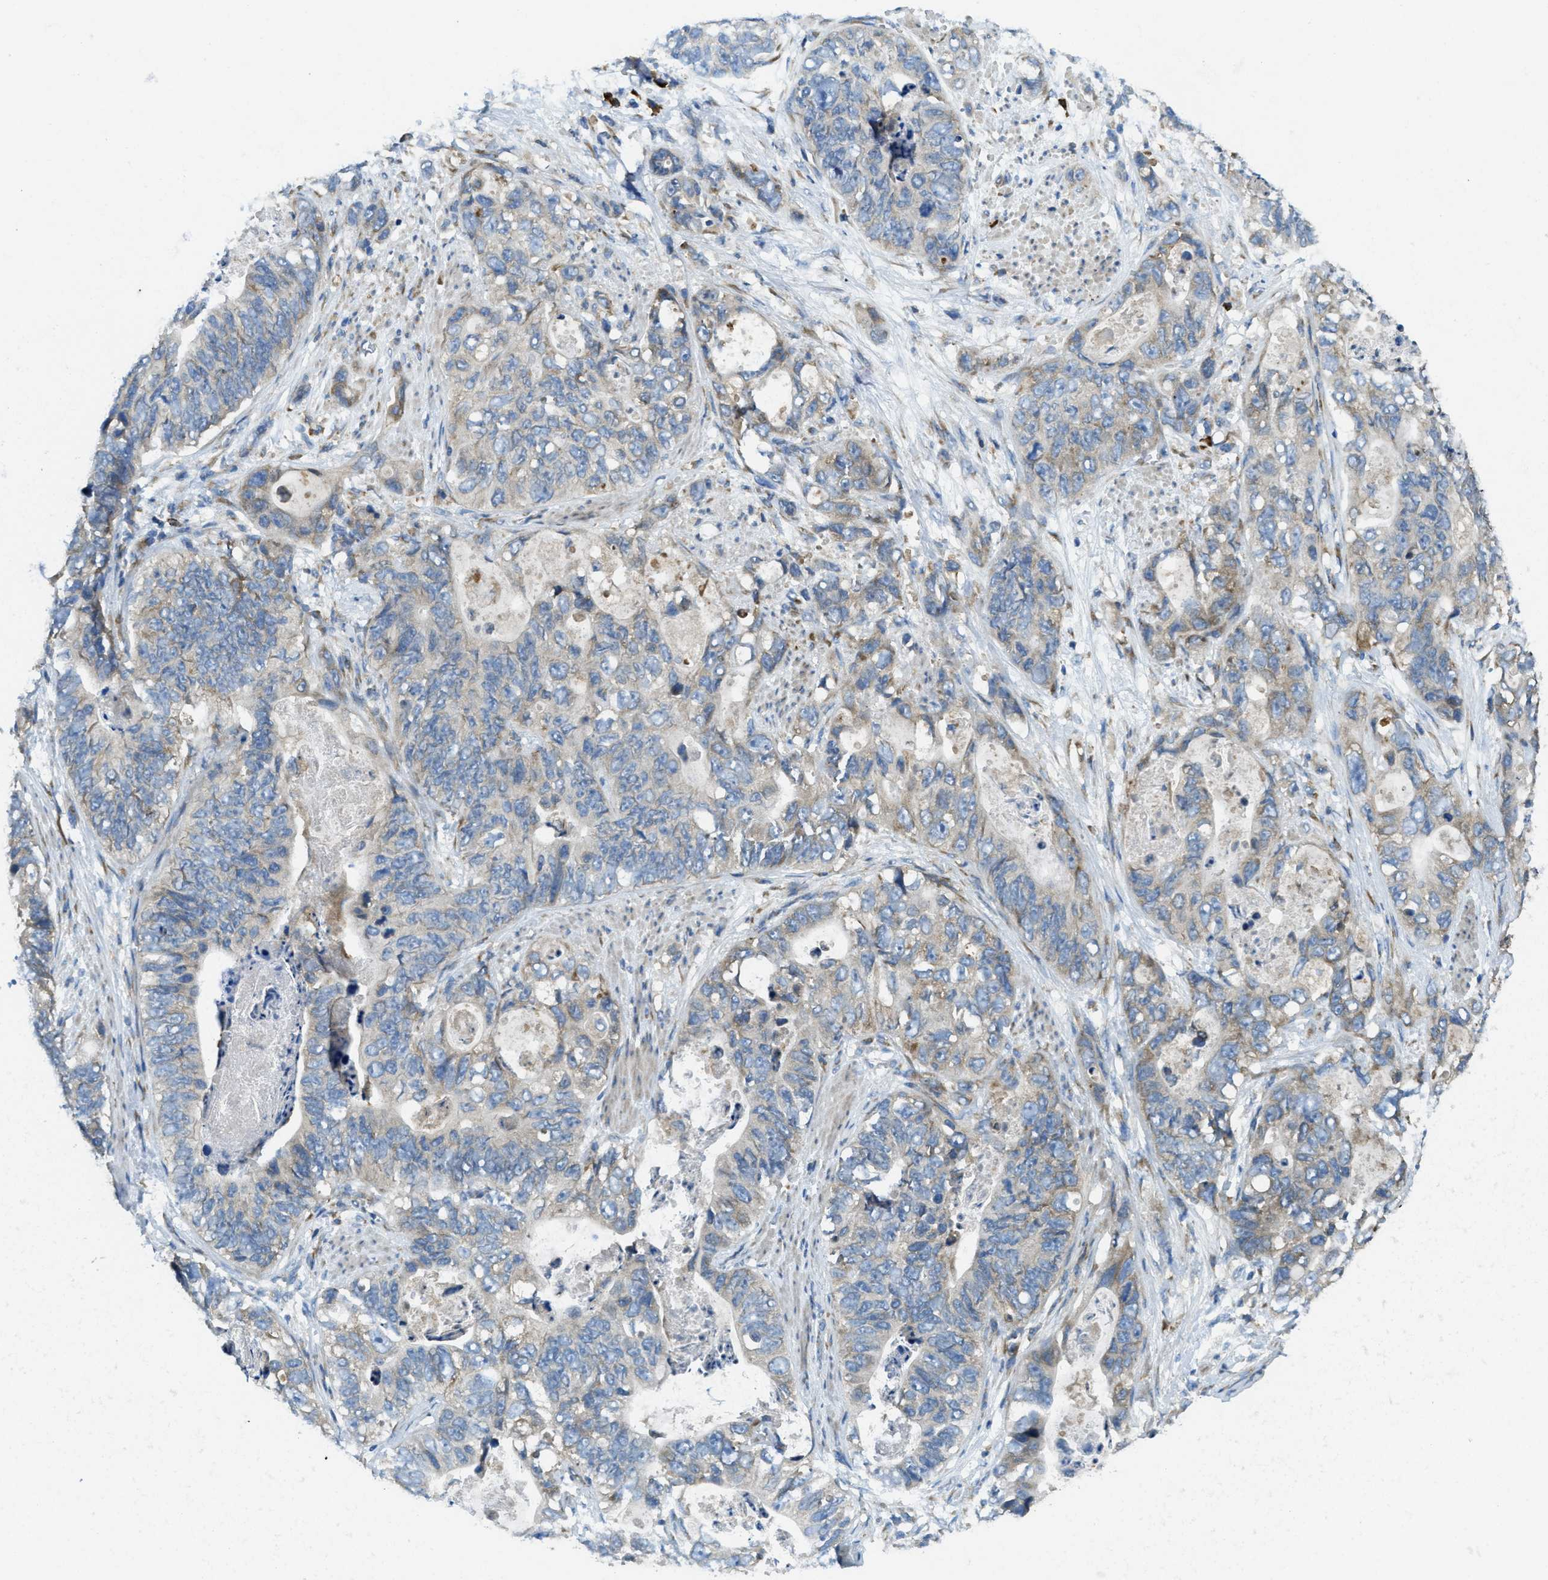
{"staining": {"intensity": "weak", "quantity": "<25%", "location": "cytoplasmic/membranous"}, "tissue": "stomach cancer", "cell_type": "Tumor cells", "image_type": "cancer", "snomed": [{"axis": "morphology", "description": "Adenocarcinoma, NOS"}, {"axis": "topography", "description": "Stomach"}], "caption": "Human stomach adenocarcinoma stained for a protein using immunohistochemistry (IHC) exhibits no expression in tumor cells.", "gene": "SSR1", "patient": {"sex": "female", "age": 89}}